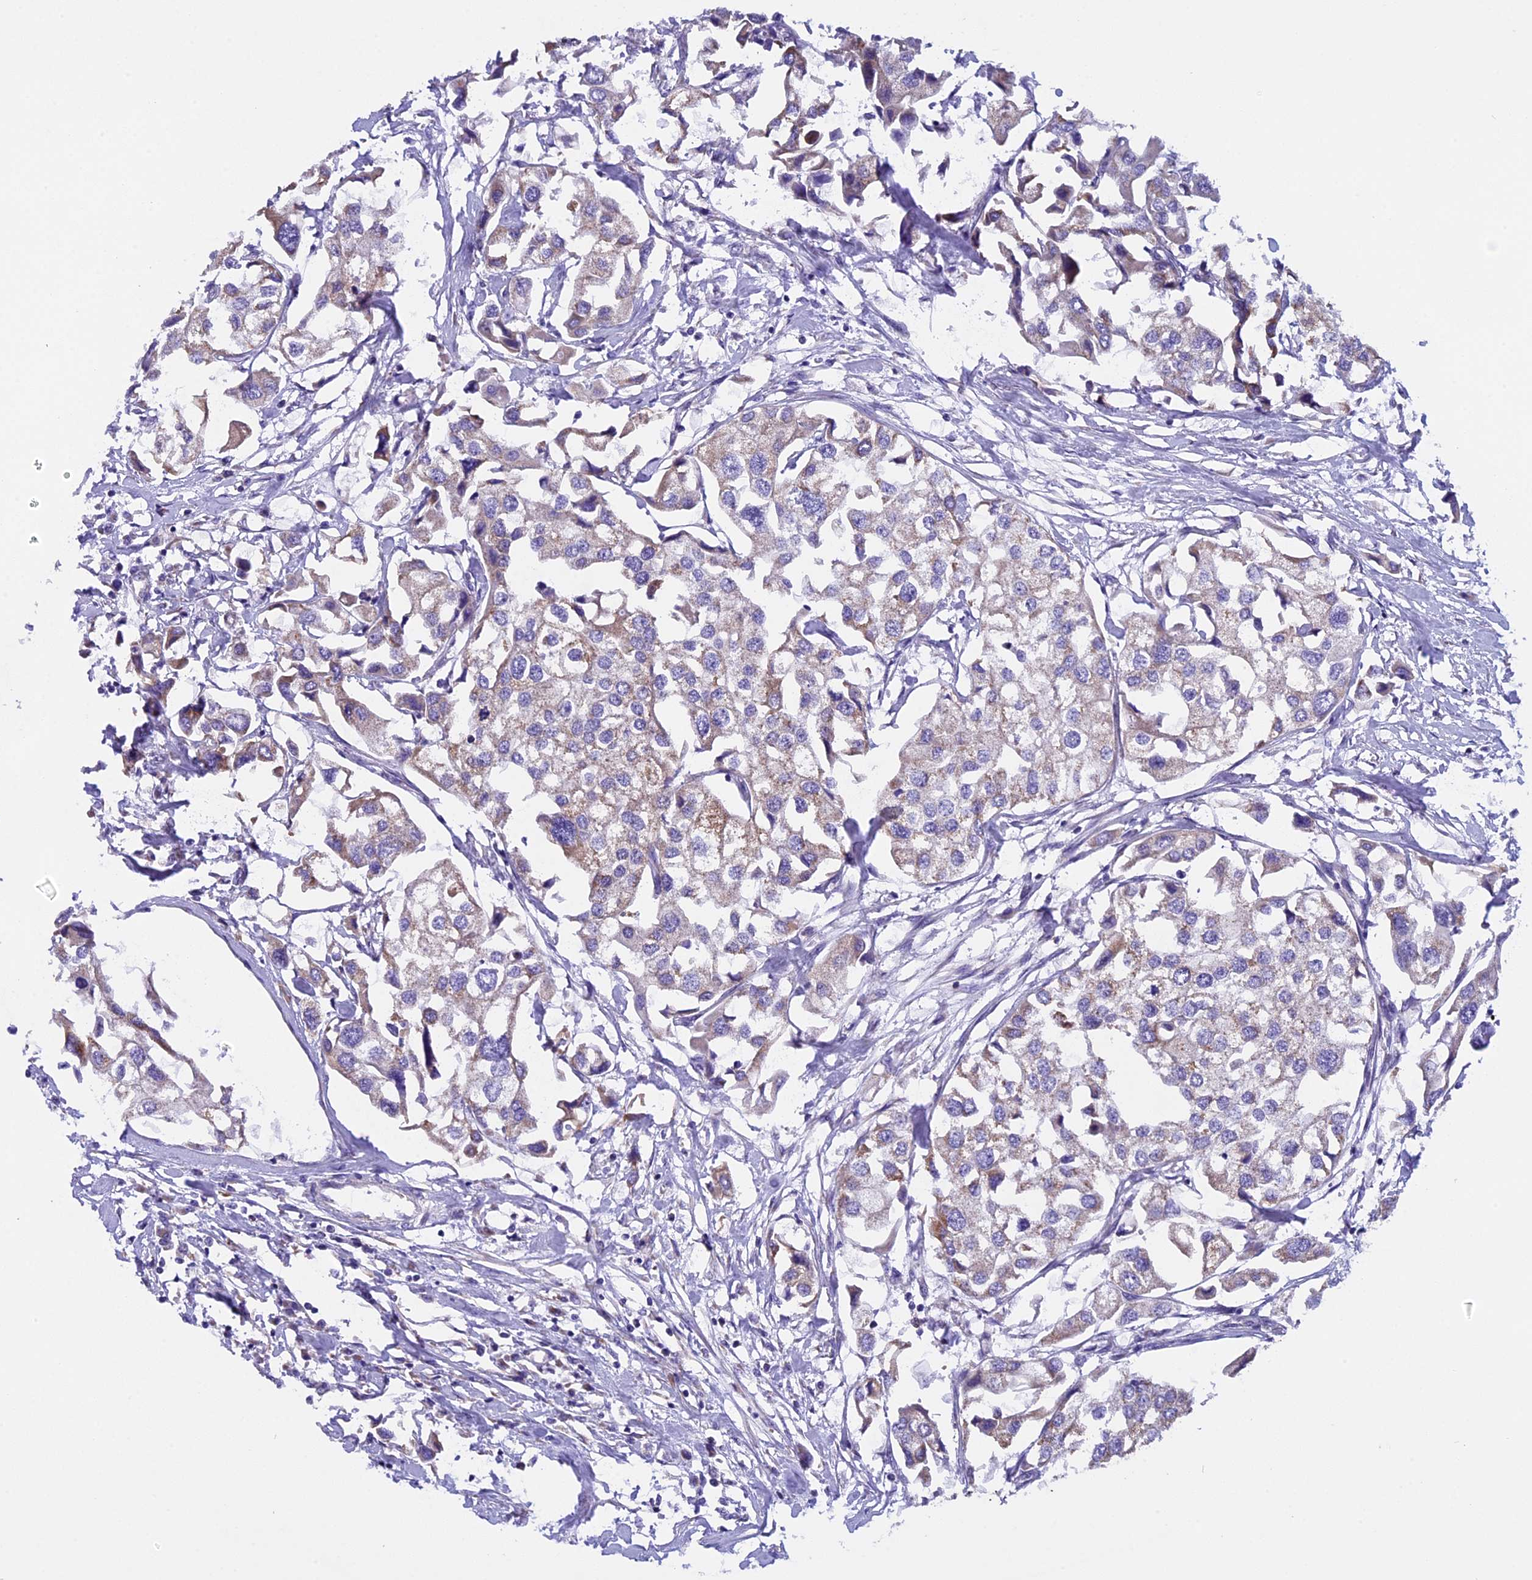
{"staining": {"intensity": "weak", "quantity": "25%-75%", "location": "cytoplasmic/membranous"}, "tissue": "urothelial cancer", "cell_type": "Tumor cells", "image_type": "cancer", "snomed": [{"axis": "morphology", "description": "Urothelial carcinoma, High grade"}, {"axis": "topography", "description": "Urinary bladder"}], "caption": "Weak cytoplasmic/membranous staining is seen in approximately 25%-75% of tumor cells in high-grade urothelial carcinoma.", "gene": "ZNF317", "patient": {"sex": "male", "age": 64}}